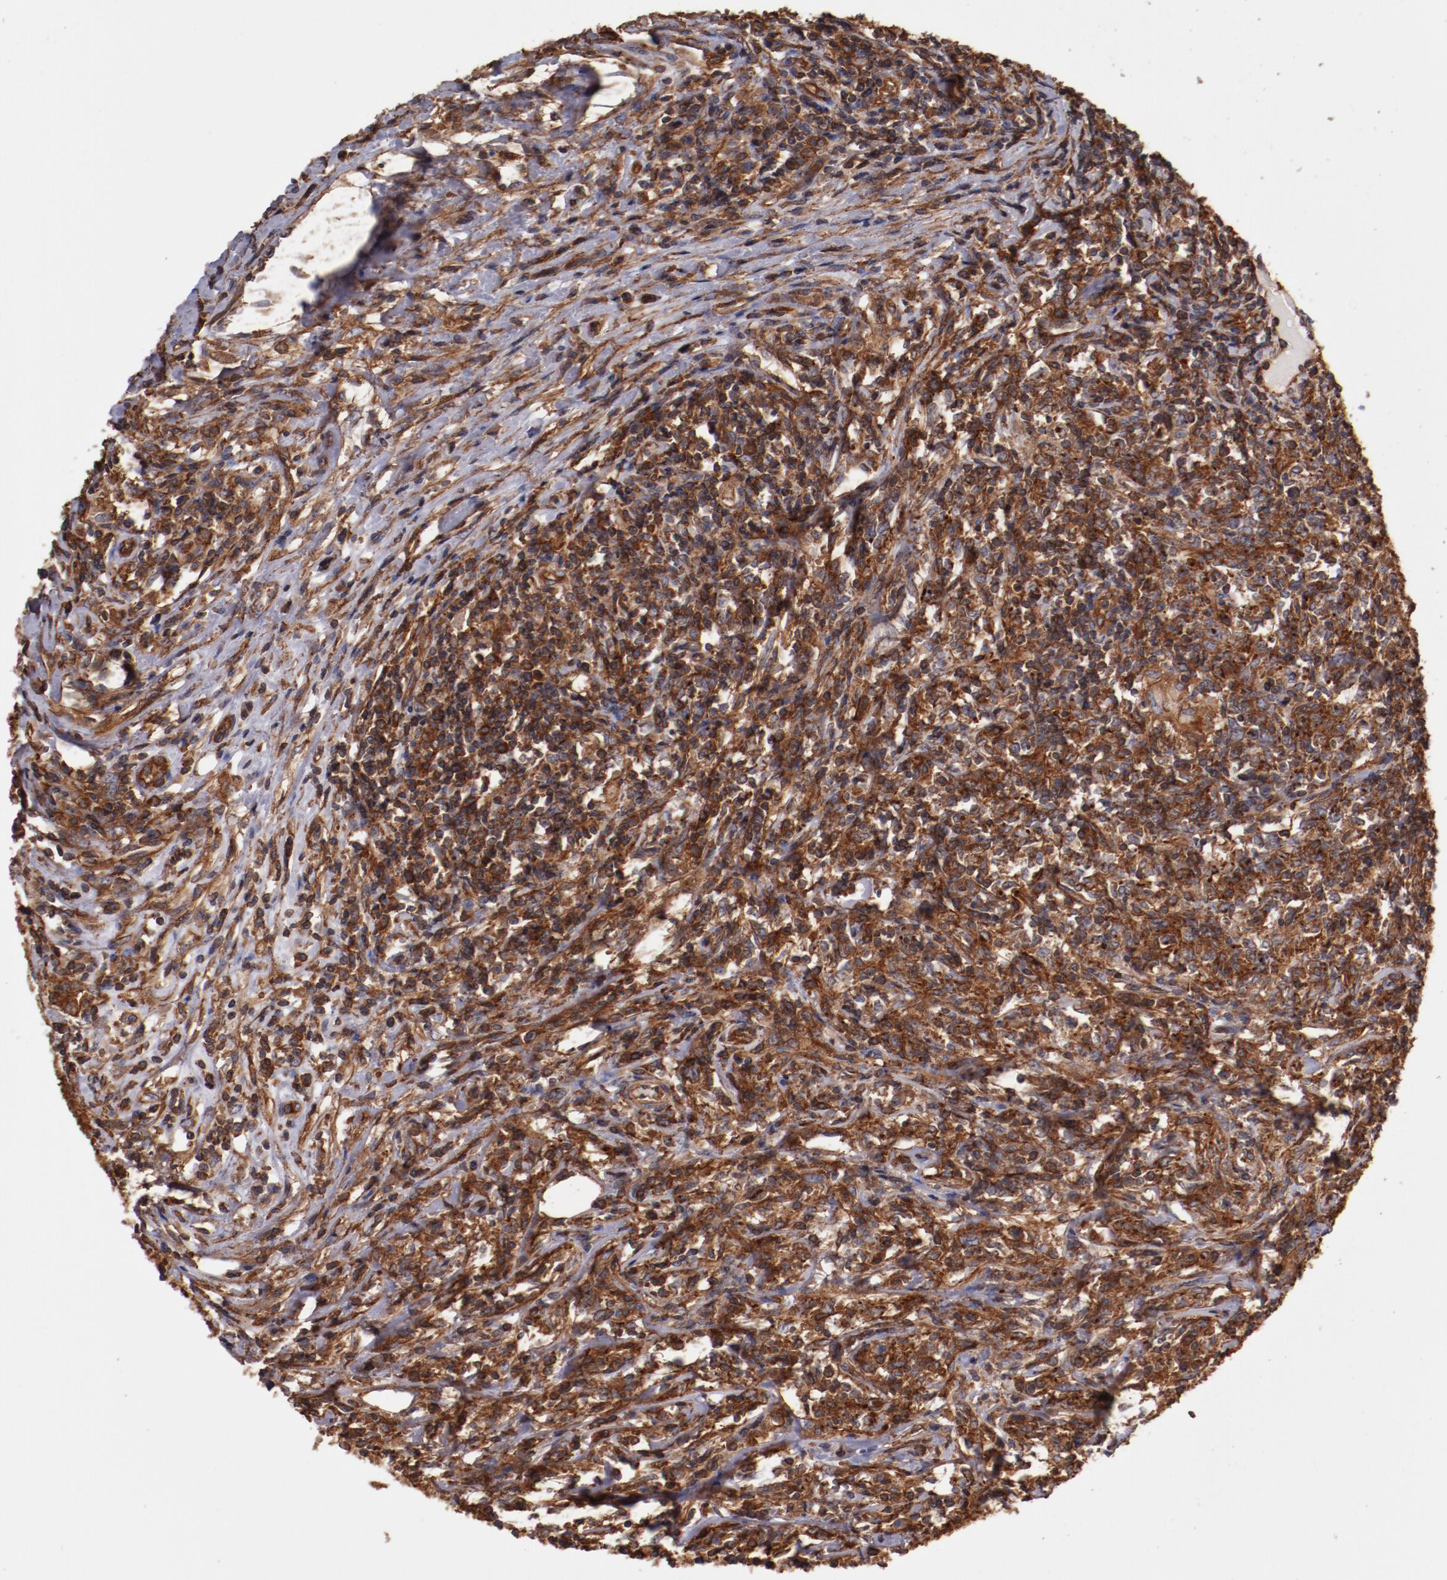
{"staining": {"intensity": "strong", "quantity": ">75%", "location": "cytoplasmic/membranous"}, "tissue": "lymphoma", "cell_type": "Tumor cells", "image_type": "cancer", "snomed": [{"axis": "morphology", "description": "Malignant lymphoma, non-Hodgkin's type, High grade"}, {"axis": "topography", "description": "Lymph node"}], "caption": "Strong cytoplasmic/membranous positivity is seen in about >75% of tumor cells in high-grade malignant lymphoma, non-Hodgkin's type. (DAB IHC, brown staining for protein, blue staining for nuclei).", "gene": "TMOD3", "patient": {"sex": "female", "age": 84}}